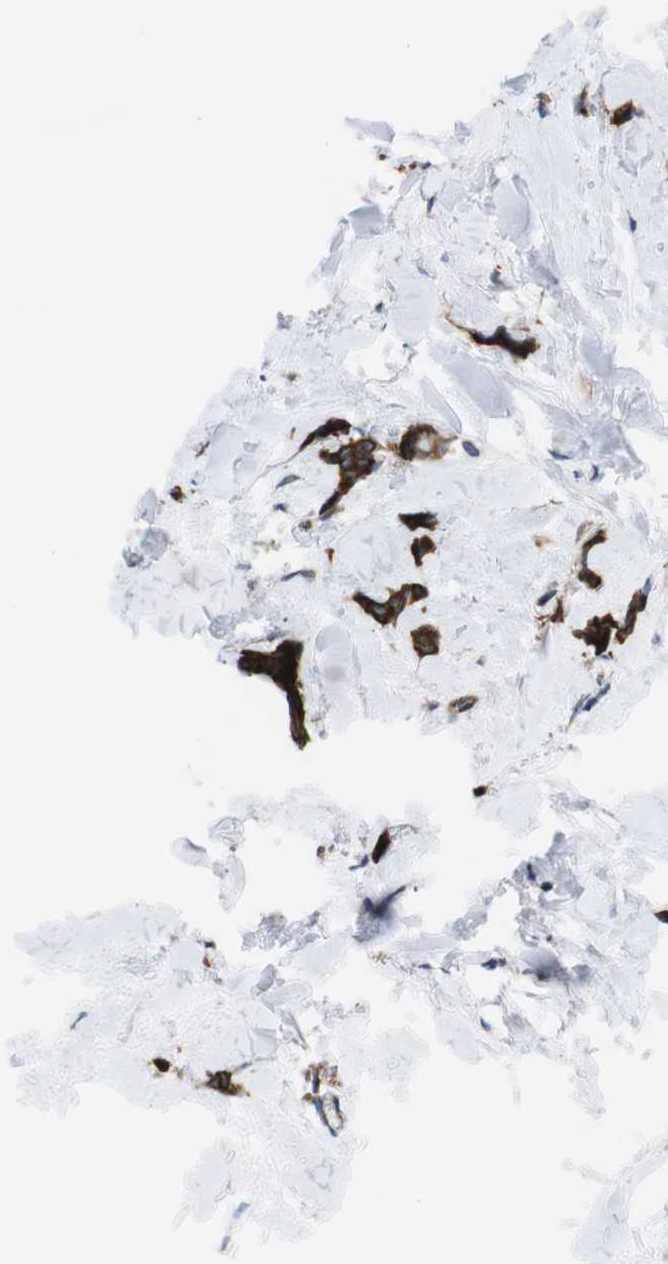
{"staining": {"intensity": "strong", "quantity": ">75%", "location": "cytoplasmic/membranous"}, "tissue": "breast cancer", "cell_type": "Tumor cells", "image_type": "cancer", "snomed": [{"axis": "morphology", "description": "Lobular carcinoma"}, {"axis": "topography", "description": "Skin"}, {"axis": "topography", "description": "Breast"}], "caption": "IHC of breast cancer (lobular carcinoma) reveals high levels of strong cytoplasmic/membranous expression in approximately >75% of tumor cells.", "gene": "HACD3", "patient": {"sex": "female", "age": 46}}